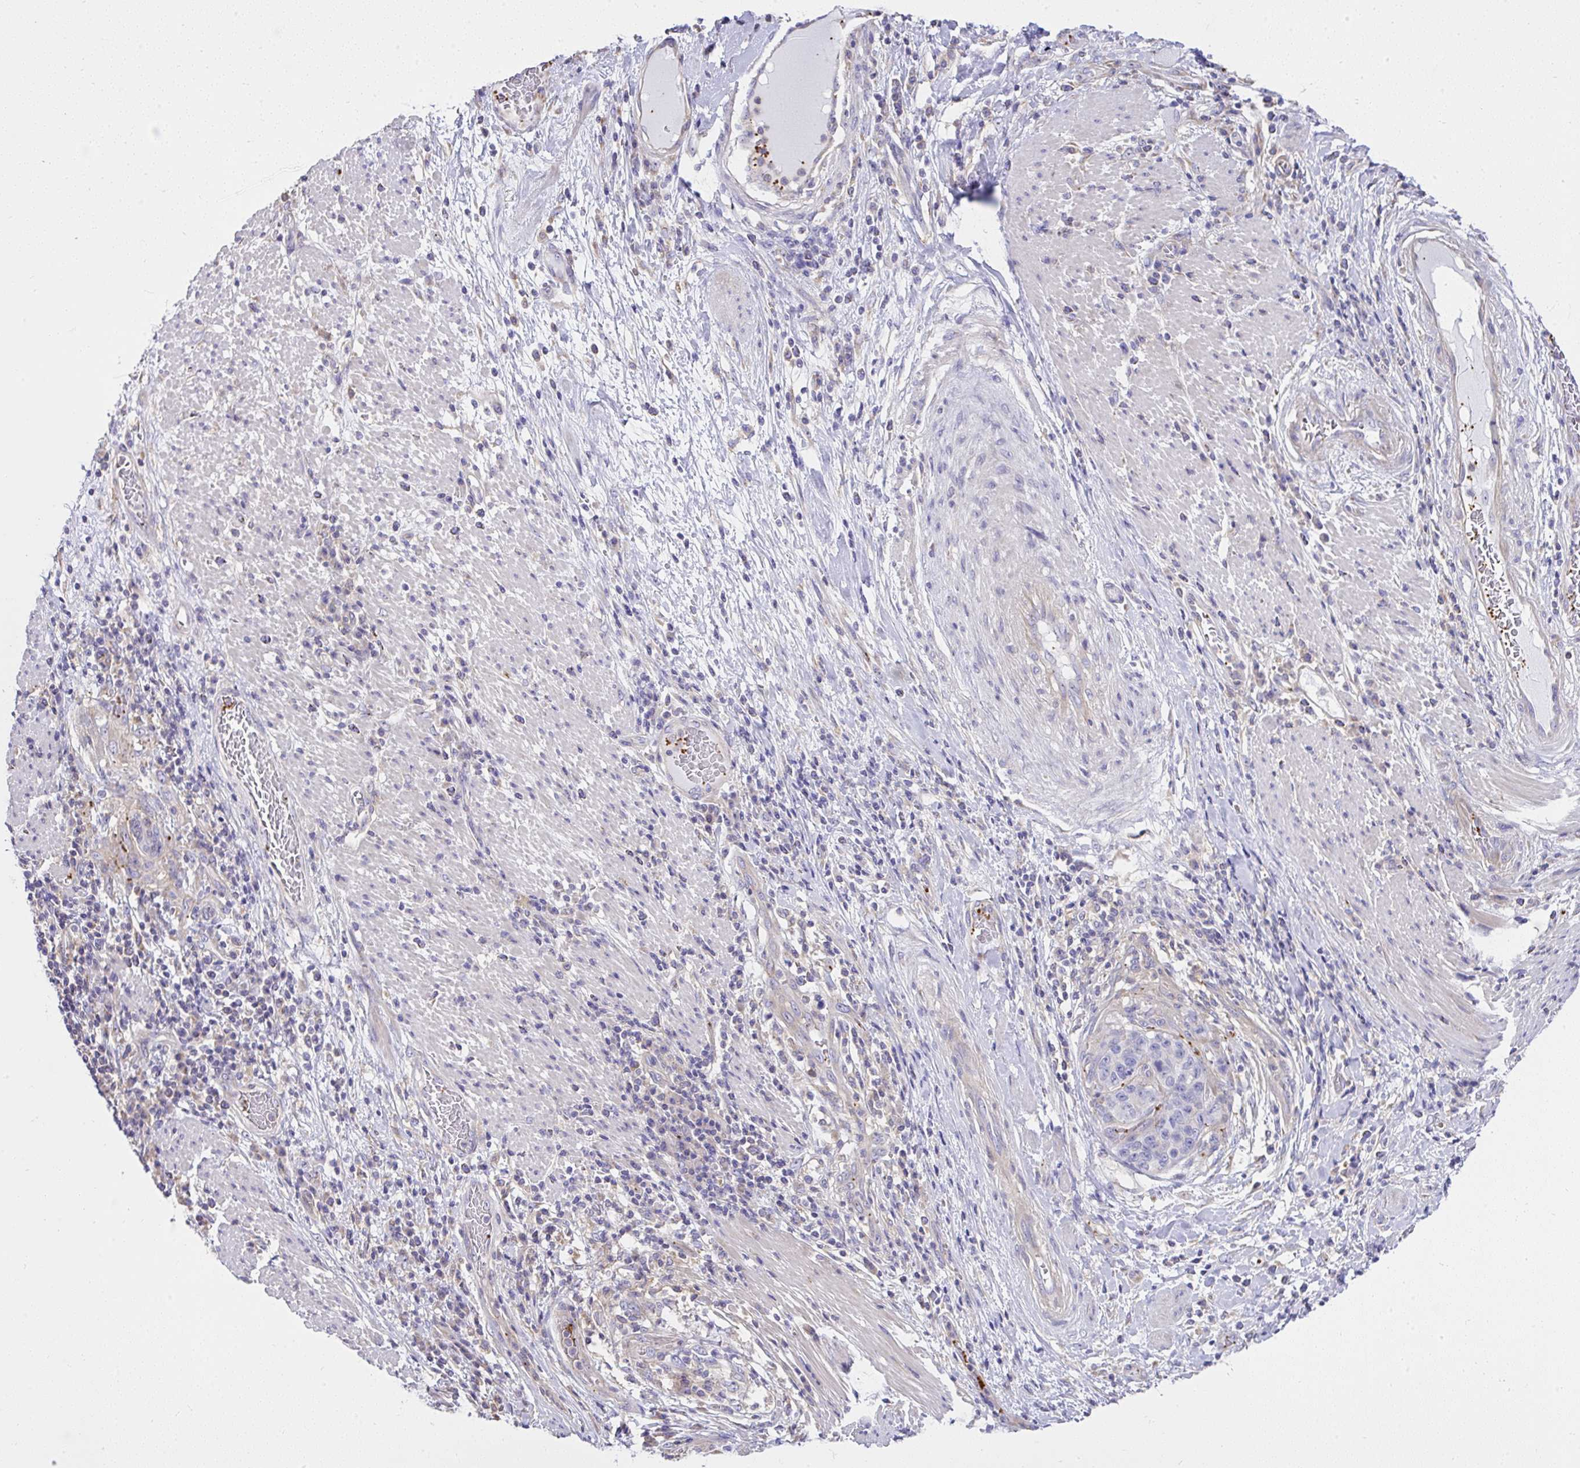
{"staining": {"intensity": "negative", "quantity": "none", "location": "none"}, "tissue": "stomach cancer", "cell_type": "Tumor cells", "image_type": "cancer", "snomed": [{"axis": "morphology", "description": "Normal tissue, NOS"}, {"axis": "morphology", "description": "Adenocarcinoma, NOS"}, {"axis": "topography", "description": "Stomach"}], "caption": "Stomach cancer stained for a protein using IHC shows no positivity tumor cells.", "gene": "CCDC142", "patient": {"sex": "female", "age": 64}}